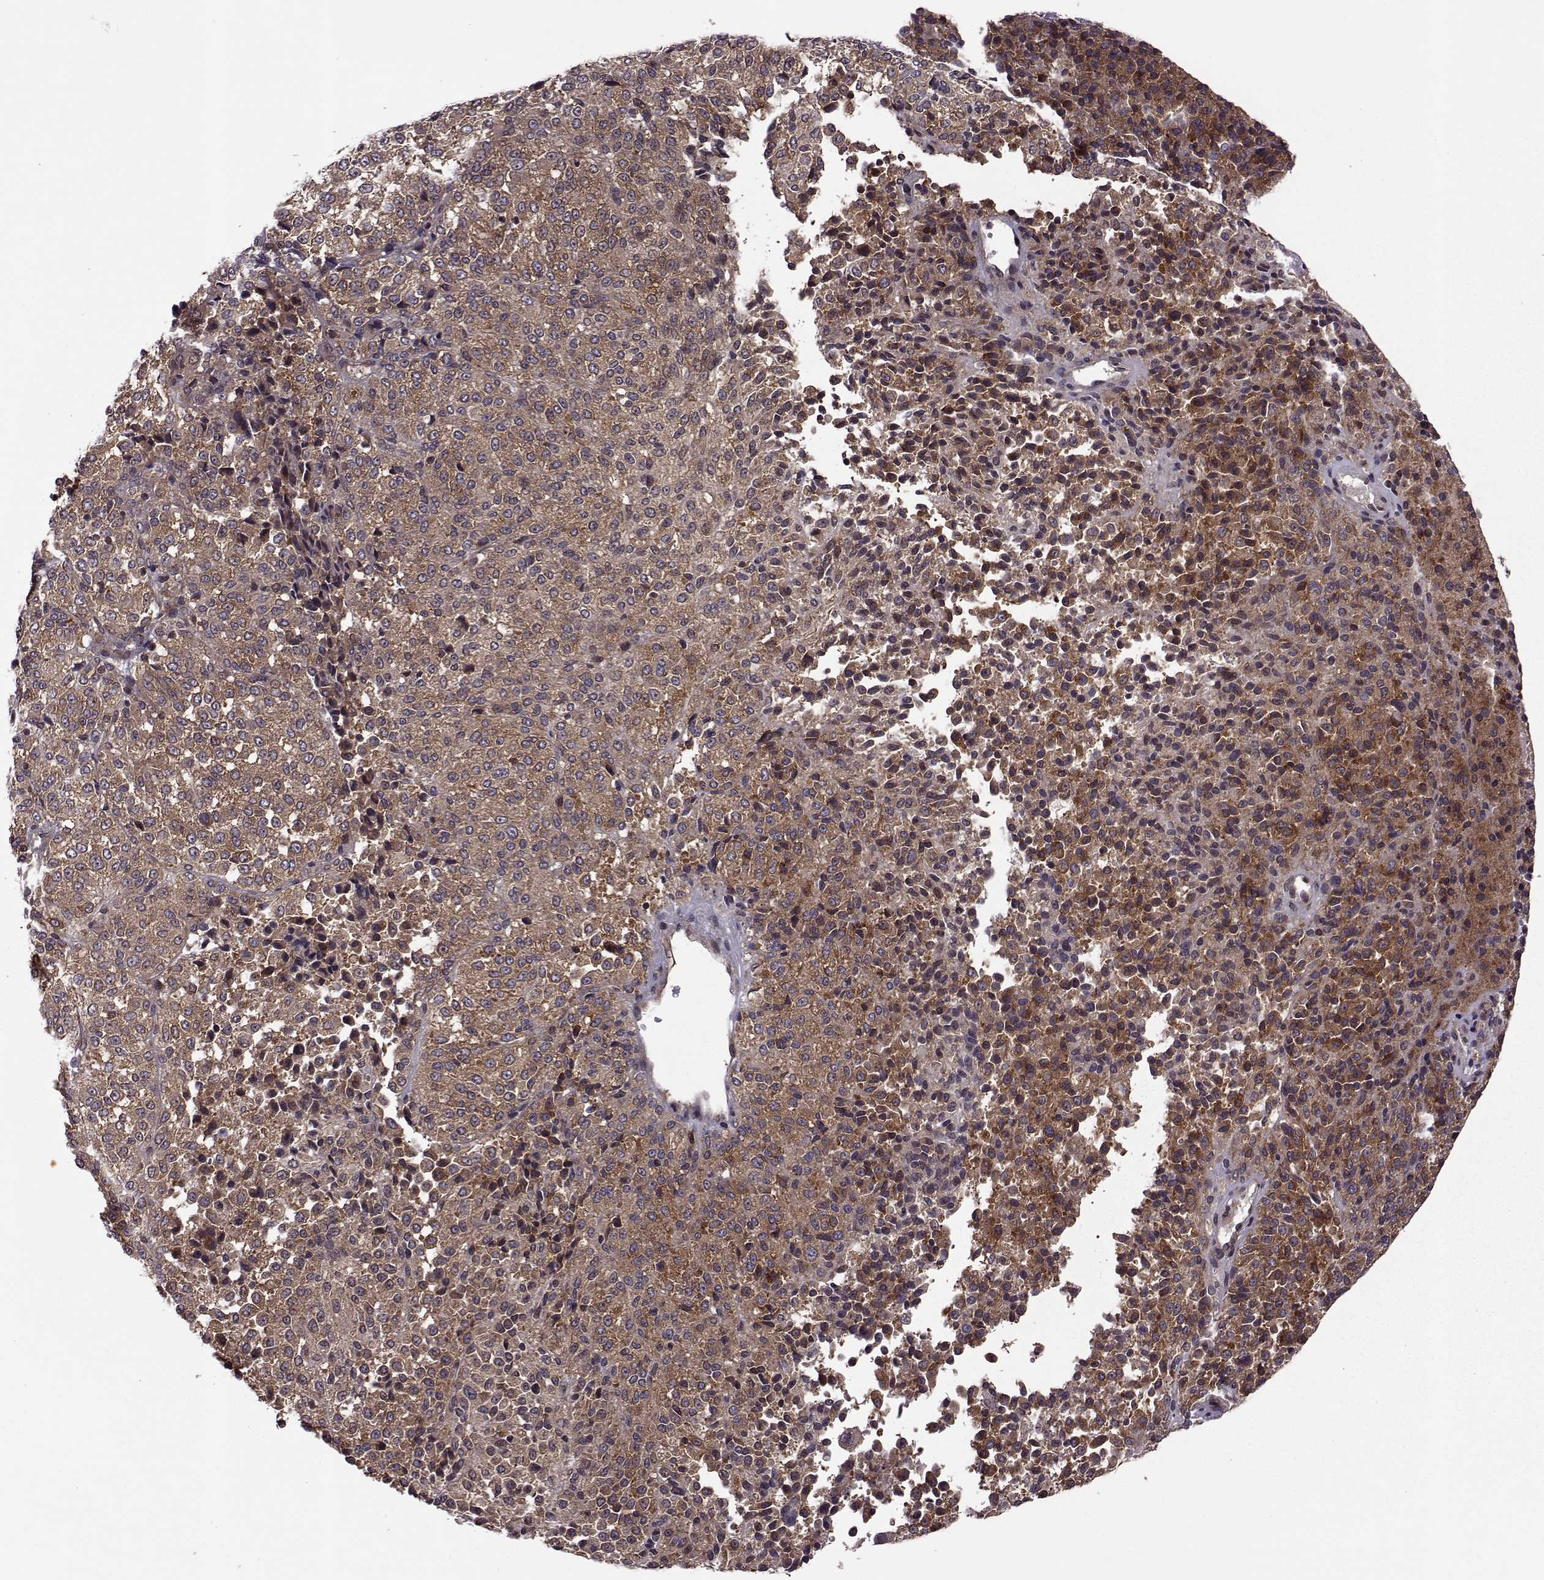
{"staining": {"intensity": "moderate", "quantity": ">75%", "location": "cytoplasmic/membranous"}, "tissue": "melanoma", "cell_type": "Tumor cells", "image_type": "cancer", "snomed": [{"axis": "morphology", "description": "Malignant melanoma, Metastatic site"}, {"axis": "topography", "description": "Brain"}], "caption": "About >75% of tumor cells in human melanoma show moderate cytoplasmic/membranous protein positivity as visualized by brown immunohistochemical staining.", "gene": "URI1", "patient": {"sex": "female", "age": 56}}